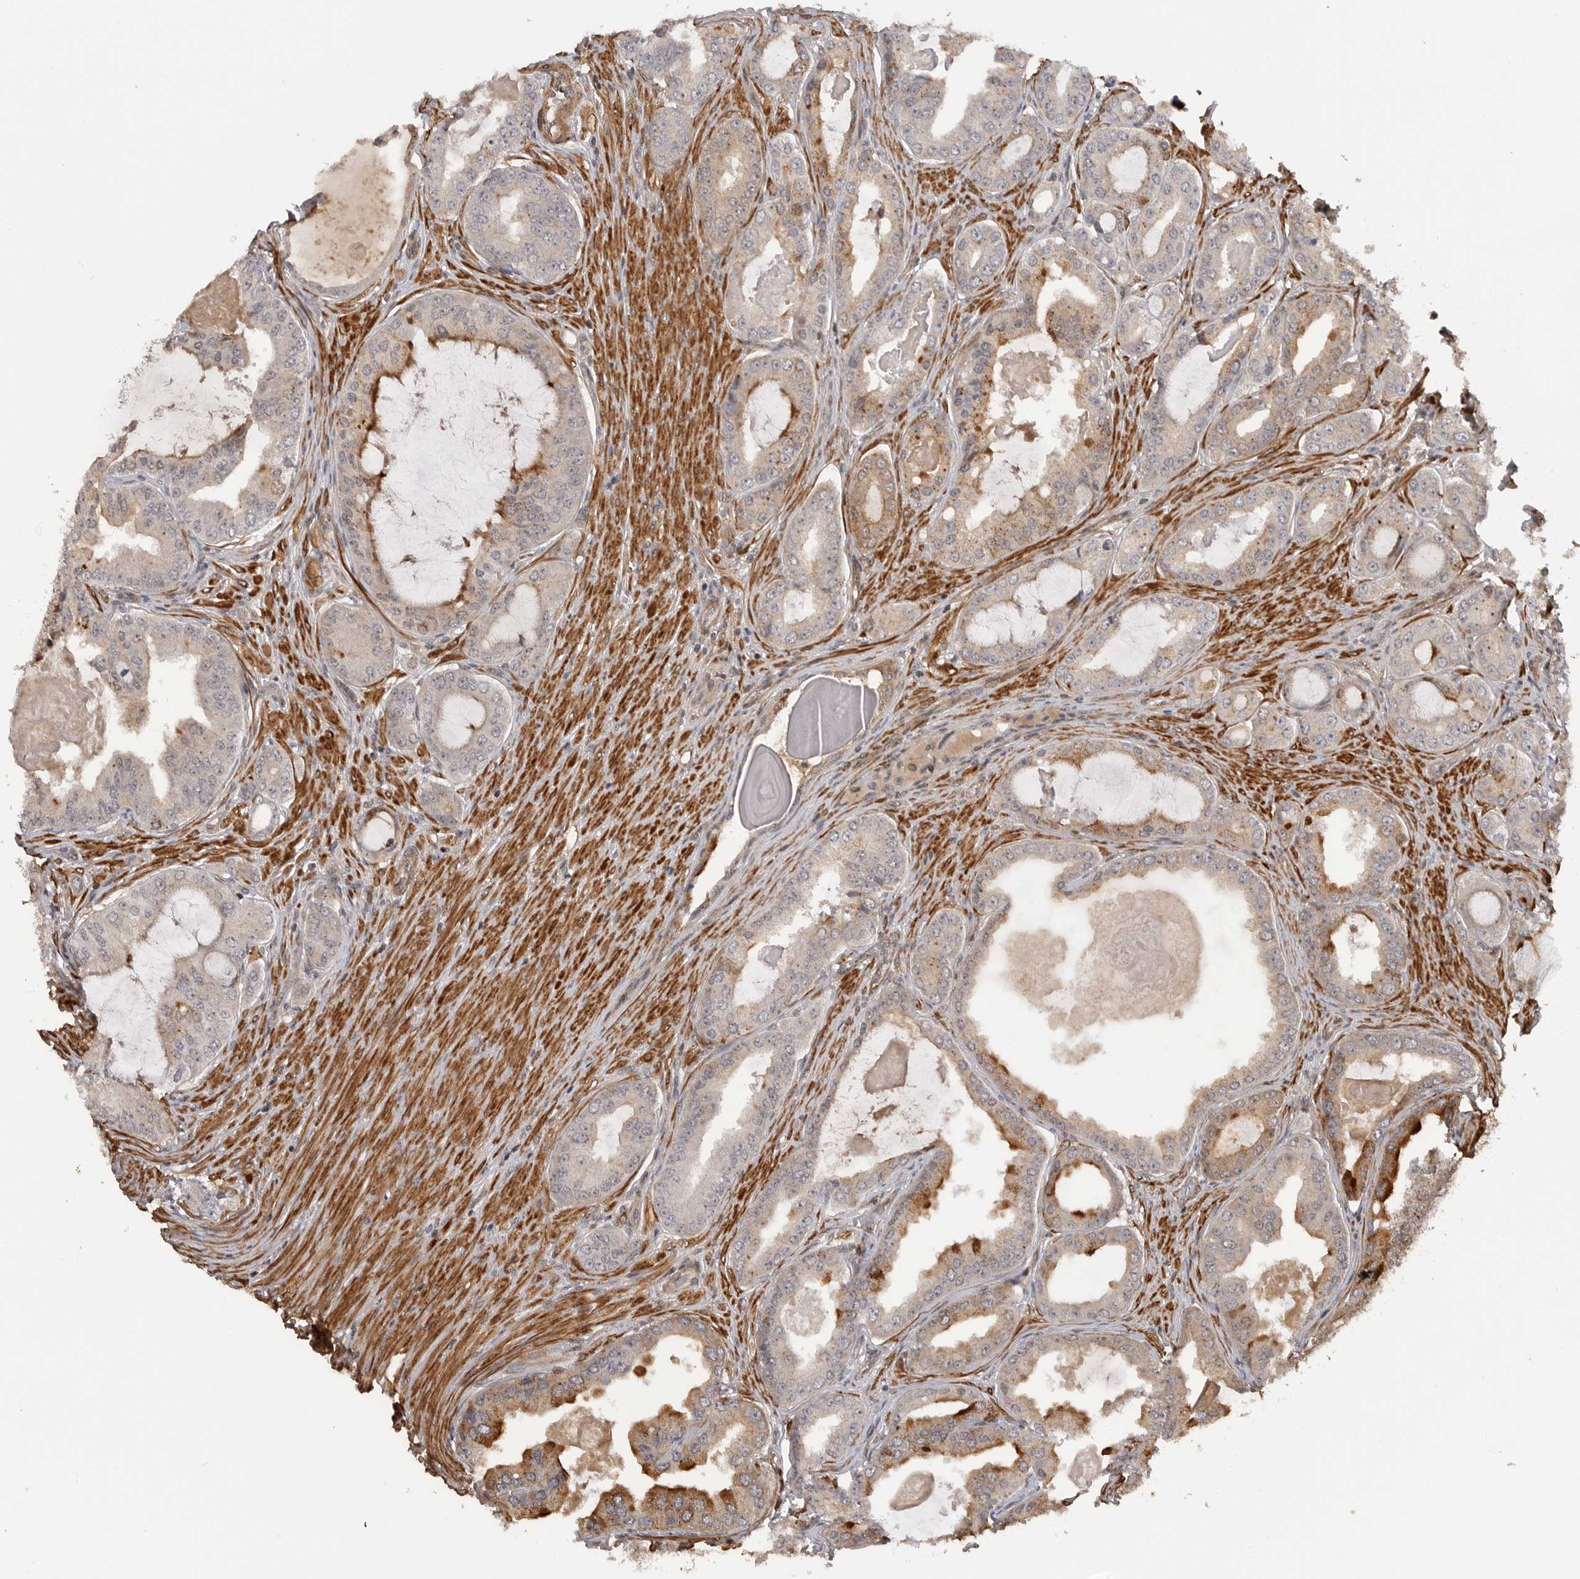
{"staining": {"intensity": "moderate", "quantity": "<25%", "location": "cytoplasmic/membranous"}, "tissue": "prostate cancer", "cell_type": "Tumor cells", "image_type": "cancer", "snomed": [{"axis": "morphology", "description": "Adenocarcinoma, High grade"}, {"axis": "topography", "description": "Prostate"}], "caption": "Tumor cells demonstrate low levels of moderate cytoplasmic/membranous positivity in approximately <25% of cells in prostate adenocarcinoma (high-grade). The protein of interest is shown in brown color, while the nuclei are stained blue.", "gene": "TRIM56", "patient": {"sex": "male", "age": 60}}